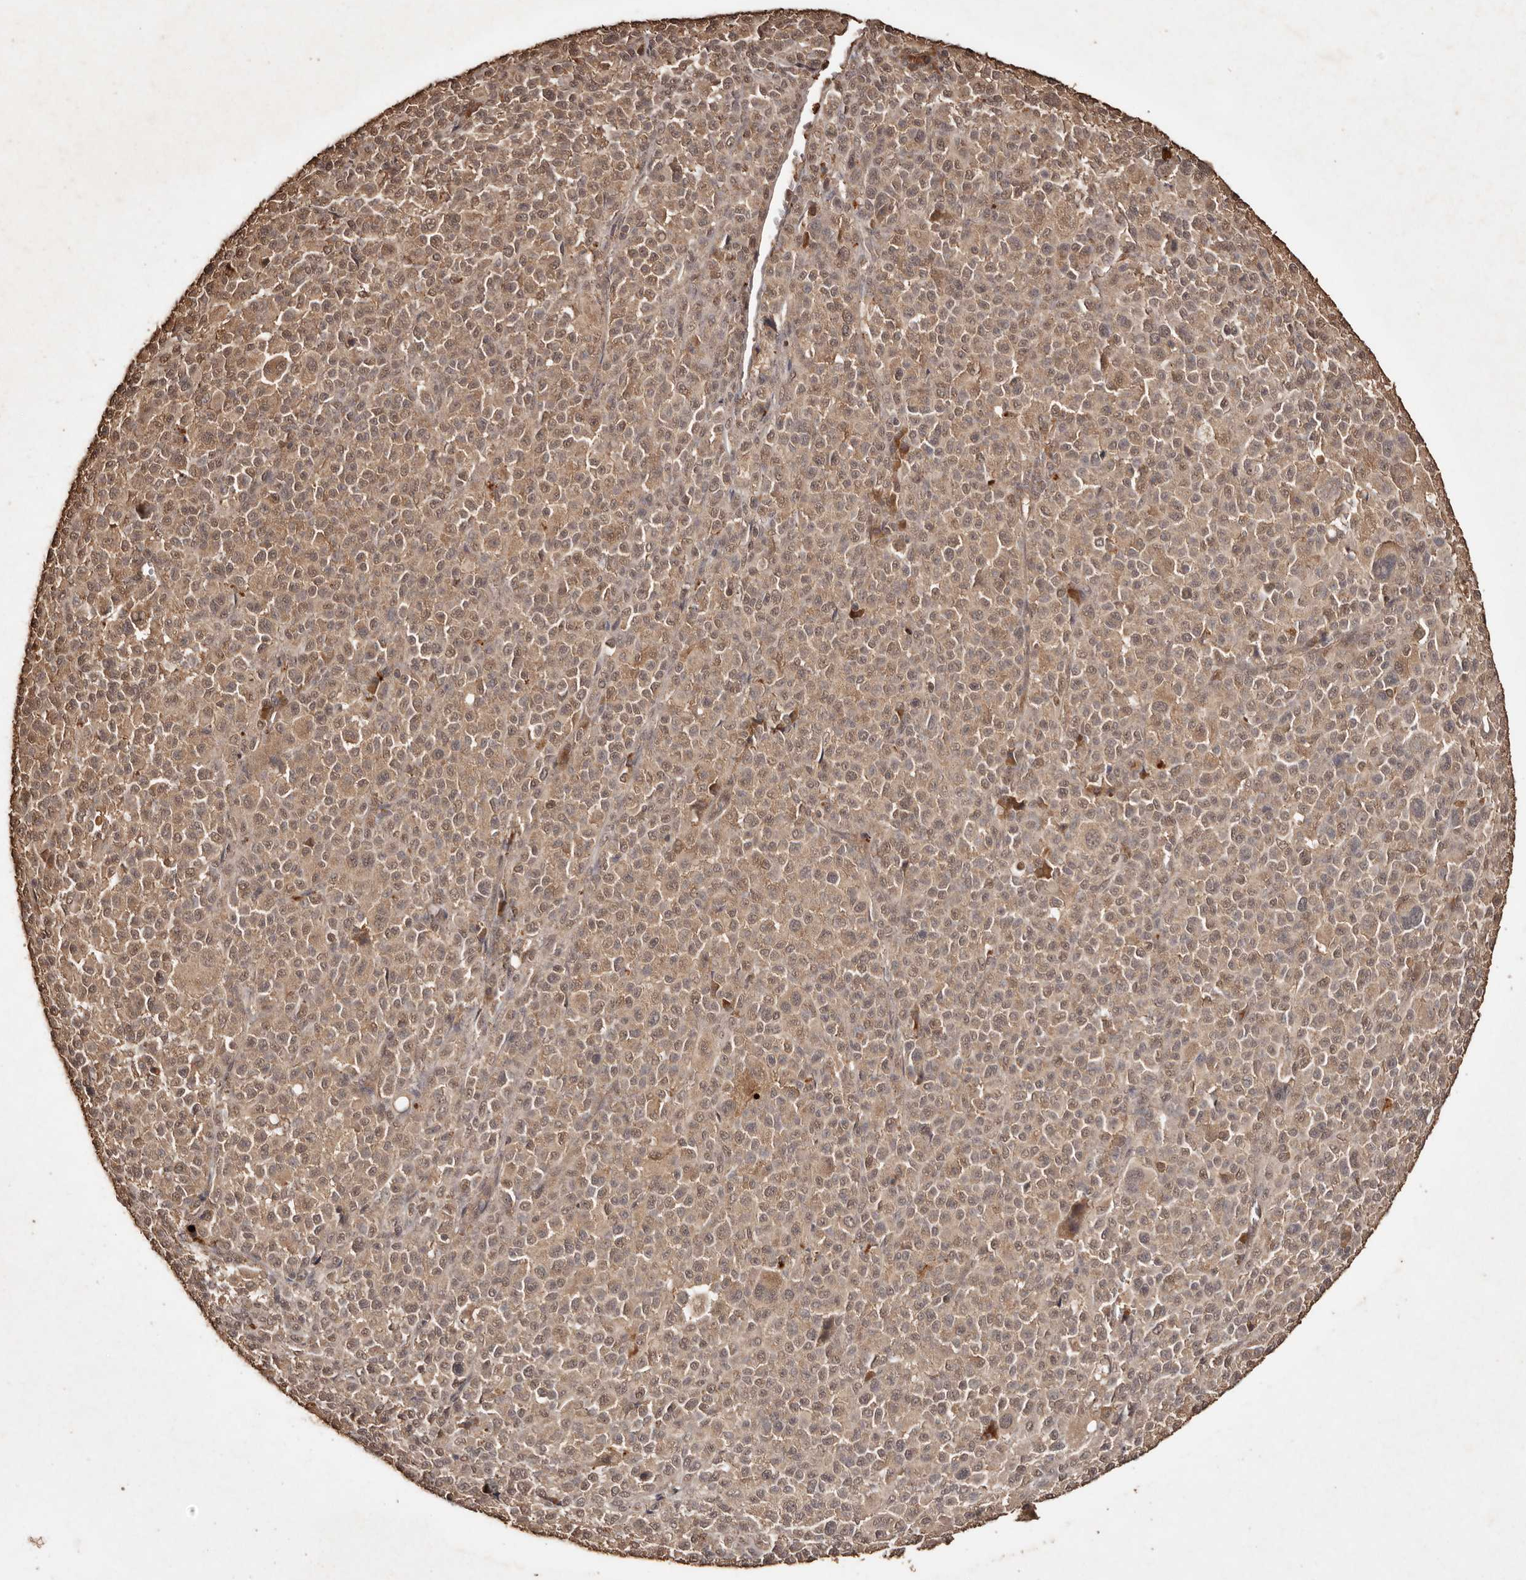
{"staining": {"intensity": "weak", "quantity": ">75%", "location": "cytoplasmic/membranous"}, "tissue": "melanoma", "cell_type": "Tumor cells", "image_type": "cancer", "snomed": [{"axis": "morphology", "description": "Malignant melanoma, Metastatic site"}, {"axis": "topography", "description": "Skin"}], "caption": "Protein staining by immunohistochemistry (IHC) reveals weak cytoplasmic/membranous positivity in about >75% of tumor cells in melanoma.", "gene": "PKDCC", "patient": {"sex": "female", "age": 74}}